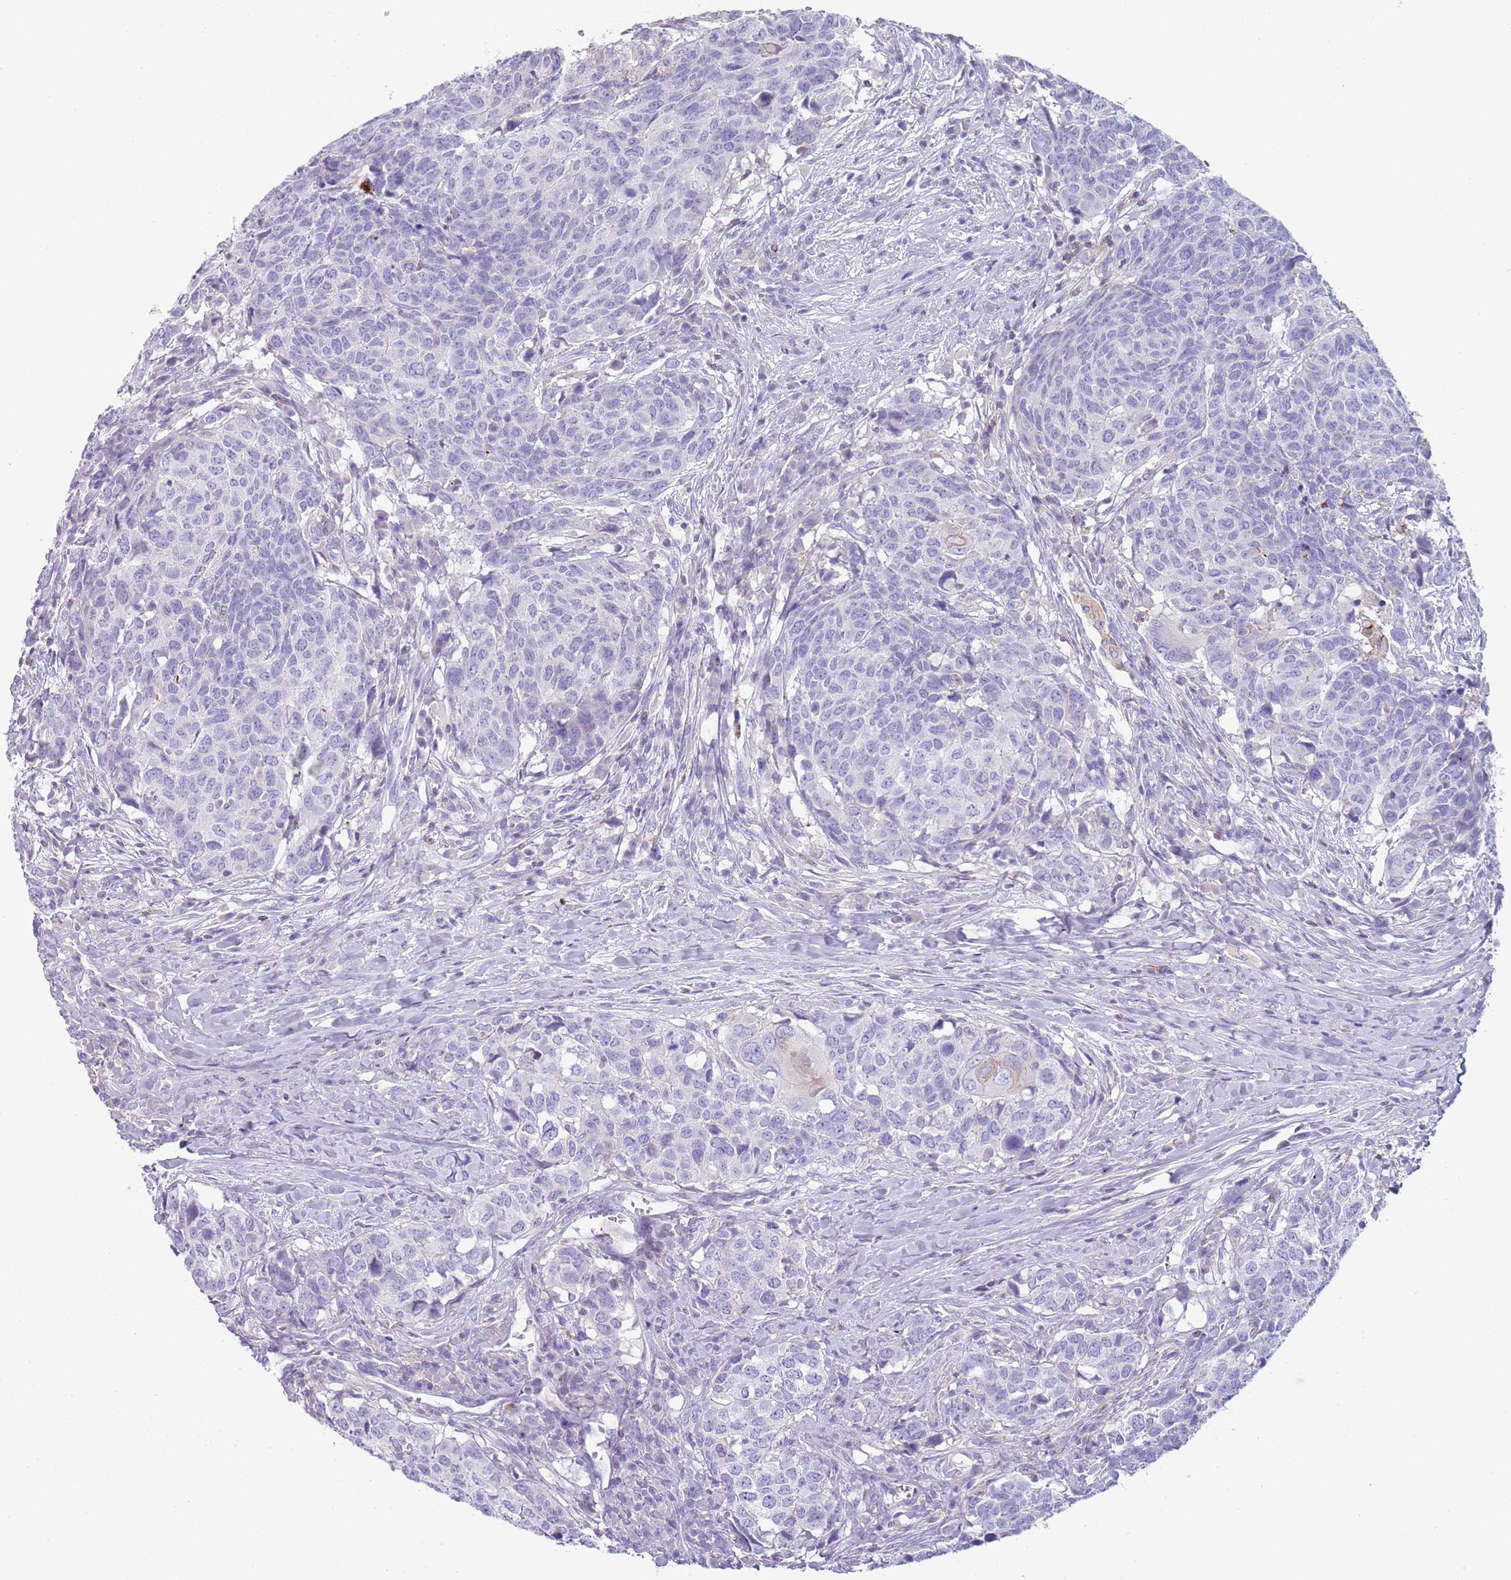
{"staining": {"intensity": "negative", "quantity": "none", "location": "none"}, "tissue": "head and neck cancer", "cell_type": "Tumor cells", "image_type": "cancer", "snomed": [{"axis": "morphology", "description": "Normal tissue, NOS"}, {"axis": "morphology", "description": "Squamous cell carcinoma, NOS"}, {"axis": "topography", "description": "Skeletal muscle"}, {"axis": "topography", "description": "Vascular tissue"}, {"axis": "topography", "description": "Peripheral nerve tissue"}, {"axis": "topography", "description": "Head-Neck"}], "caption": "Image shows no protein positivity in tumor cells of head and neck squamous cell carcinoma tissue.", "gene": "NBPF20", "patient": {"sex": "male", "age": 66}}